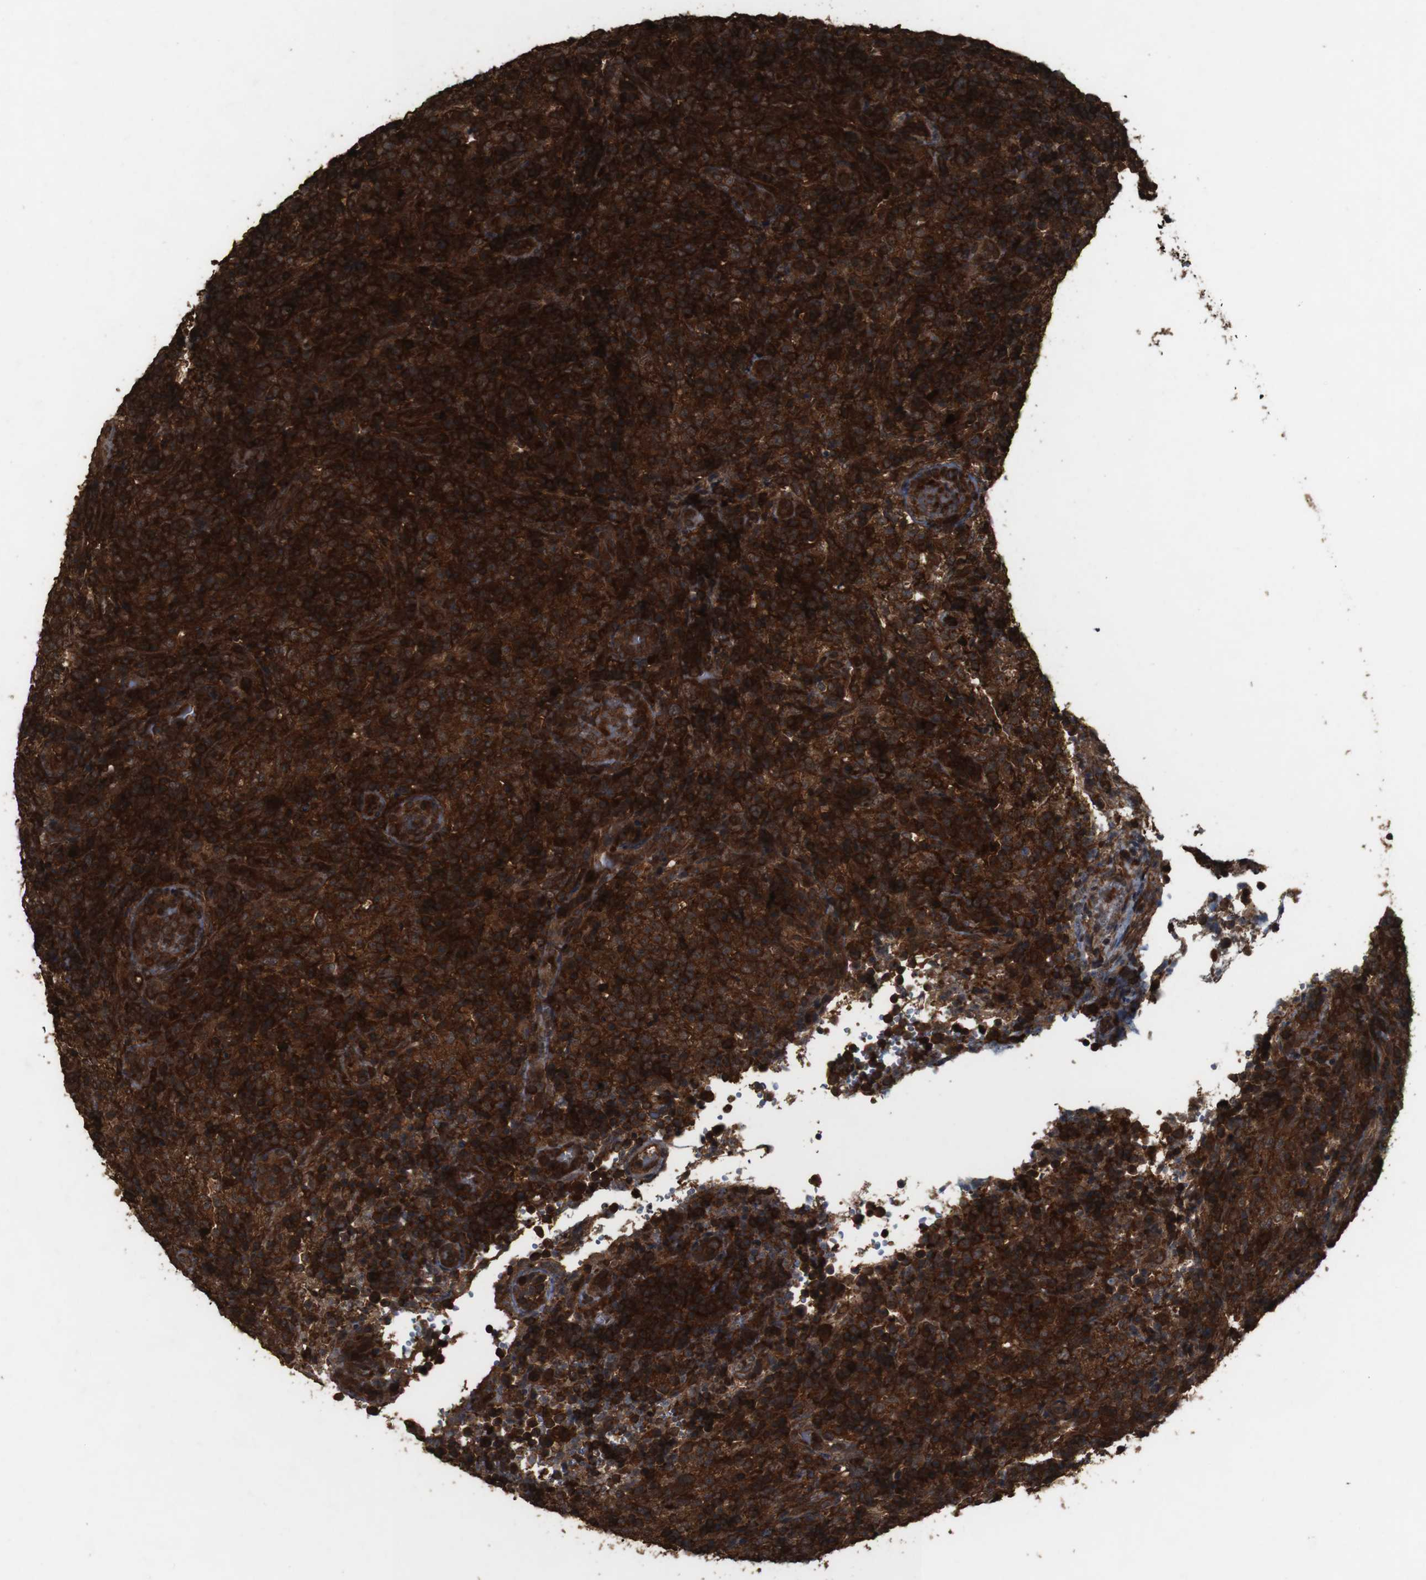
{"staining": {"intensity": "strong", "quantity": ">75%", "location": "cytoplasmic/membranous"}, "tissue": "lymphoma", "cell_type": "Tumor cells", "image_type": "cancer", "snomed": [{"axis": "morphology", "description": "Malignant lymphoma, non-Hodgkin's type, High grade"}, {"axis": "topography", "description": "Lymph node"}], "caption": "An image of high-grade malignant lymphoma, non-Hodgkin's type stained for a protein shows strong cytoplasmic/membranous brown staining in tumor cells.", "gene": "BAG4", "patient": {"sex": "female", "age": 76}}